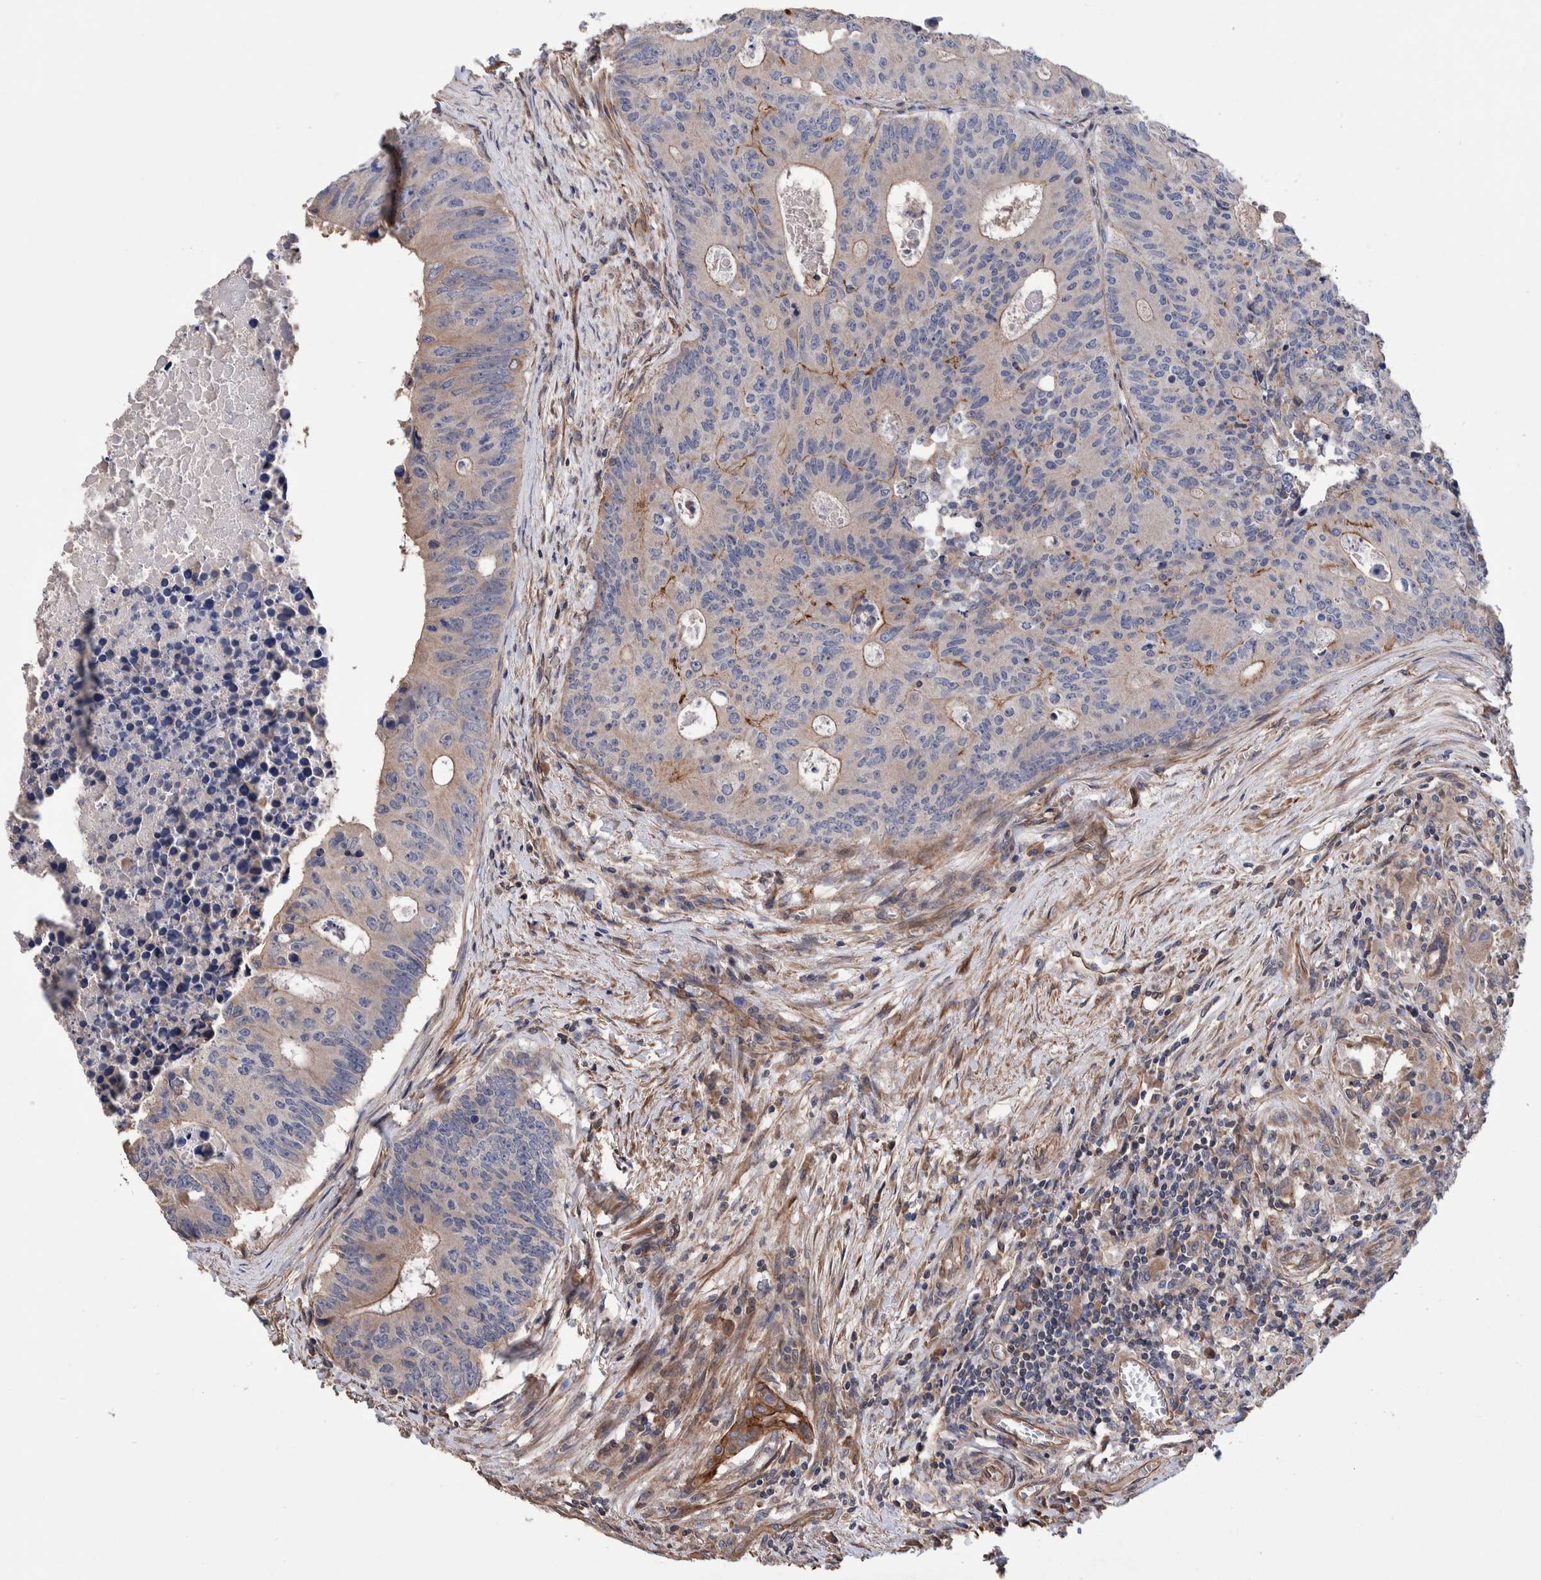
{"staining": {"intensity": "weak", "quantity": "<25%", "location": "cytoplasmic/membranous"}, "tissue": "colorectal cancer", "cell_type": "Tumor cells", "image_type": "cancer", "snomed": [{"axis": "morphology", "description": "Adenocarcinoma, NOS"}, {"axis": "topography", "description": "Colon"}], "caption": "The micrograph shows no significant expression in tumor cells of adenocarcinoma (colorectal).", "gene": "SLC45A4", "patient": {"sex": "male", "age": 87}}